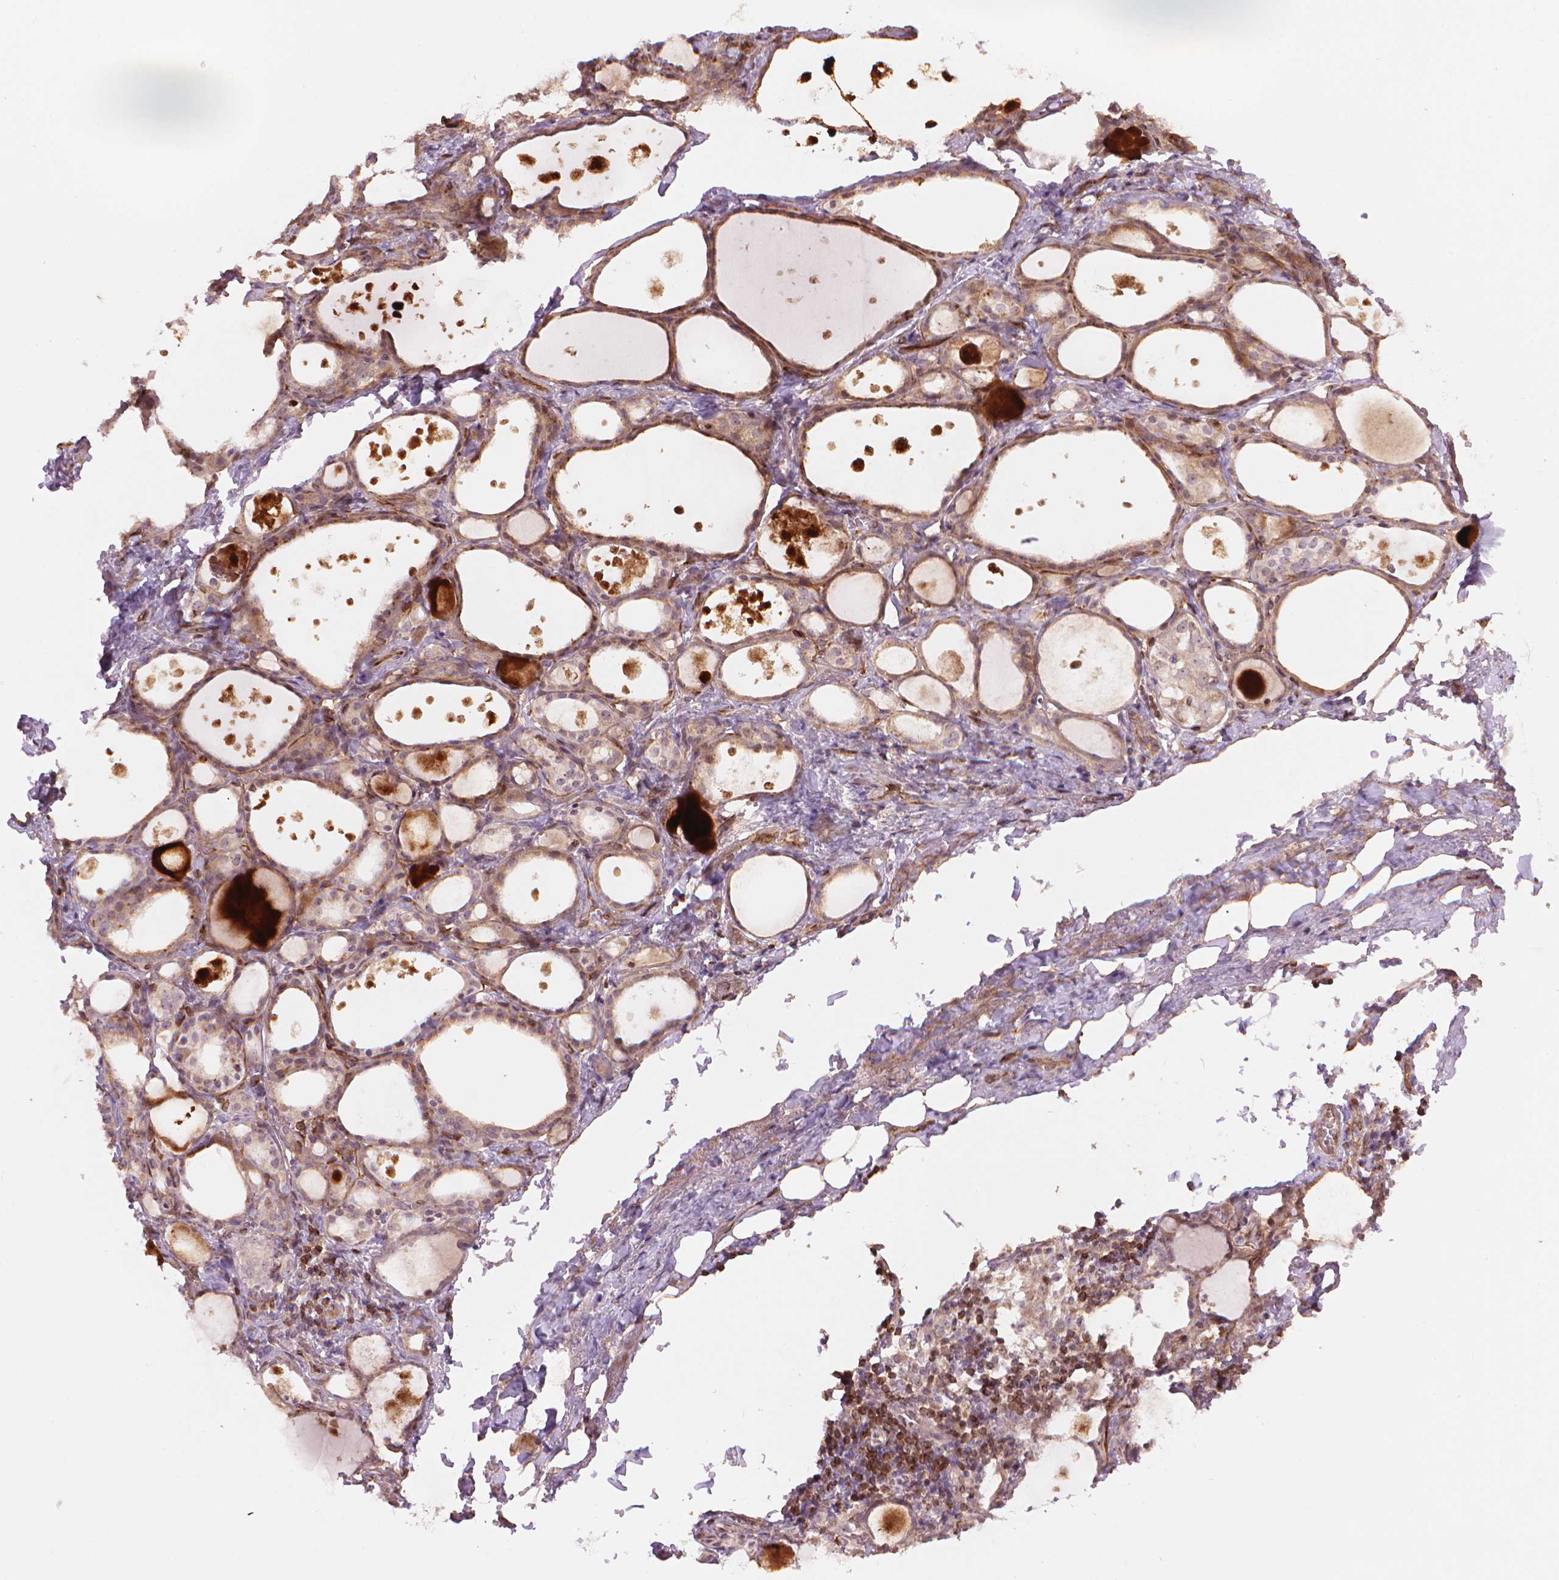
{"staining": {"intensity": "weak", "quantity": "25%-75%", "location": "cytoplasmic/membranous,nuclear"}, "tissue": "thyroid gland", "cell_type": "Glandular cells", "image_type": "normal", "snomed": [{"axis": "morphology", "description": "Normal tissue, NOS"}, {"axis": "topography", "description": "Thyroid gland"}], "caption": "The micrograph exhibits staining of unremarkable thyroid gland, revealing weak cytoplasmic/membranous,nuclear protein positivity (brown color) within glandular cells.", "gene": "SMC2", "patient": {"sex": "male", "age": 68}}